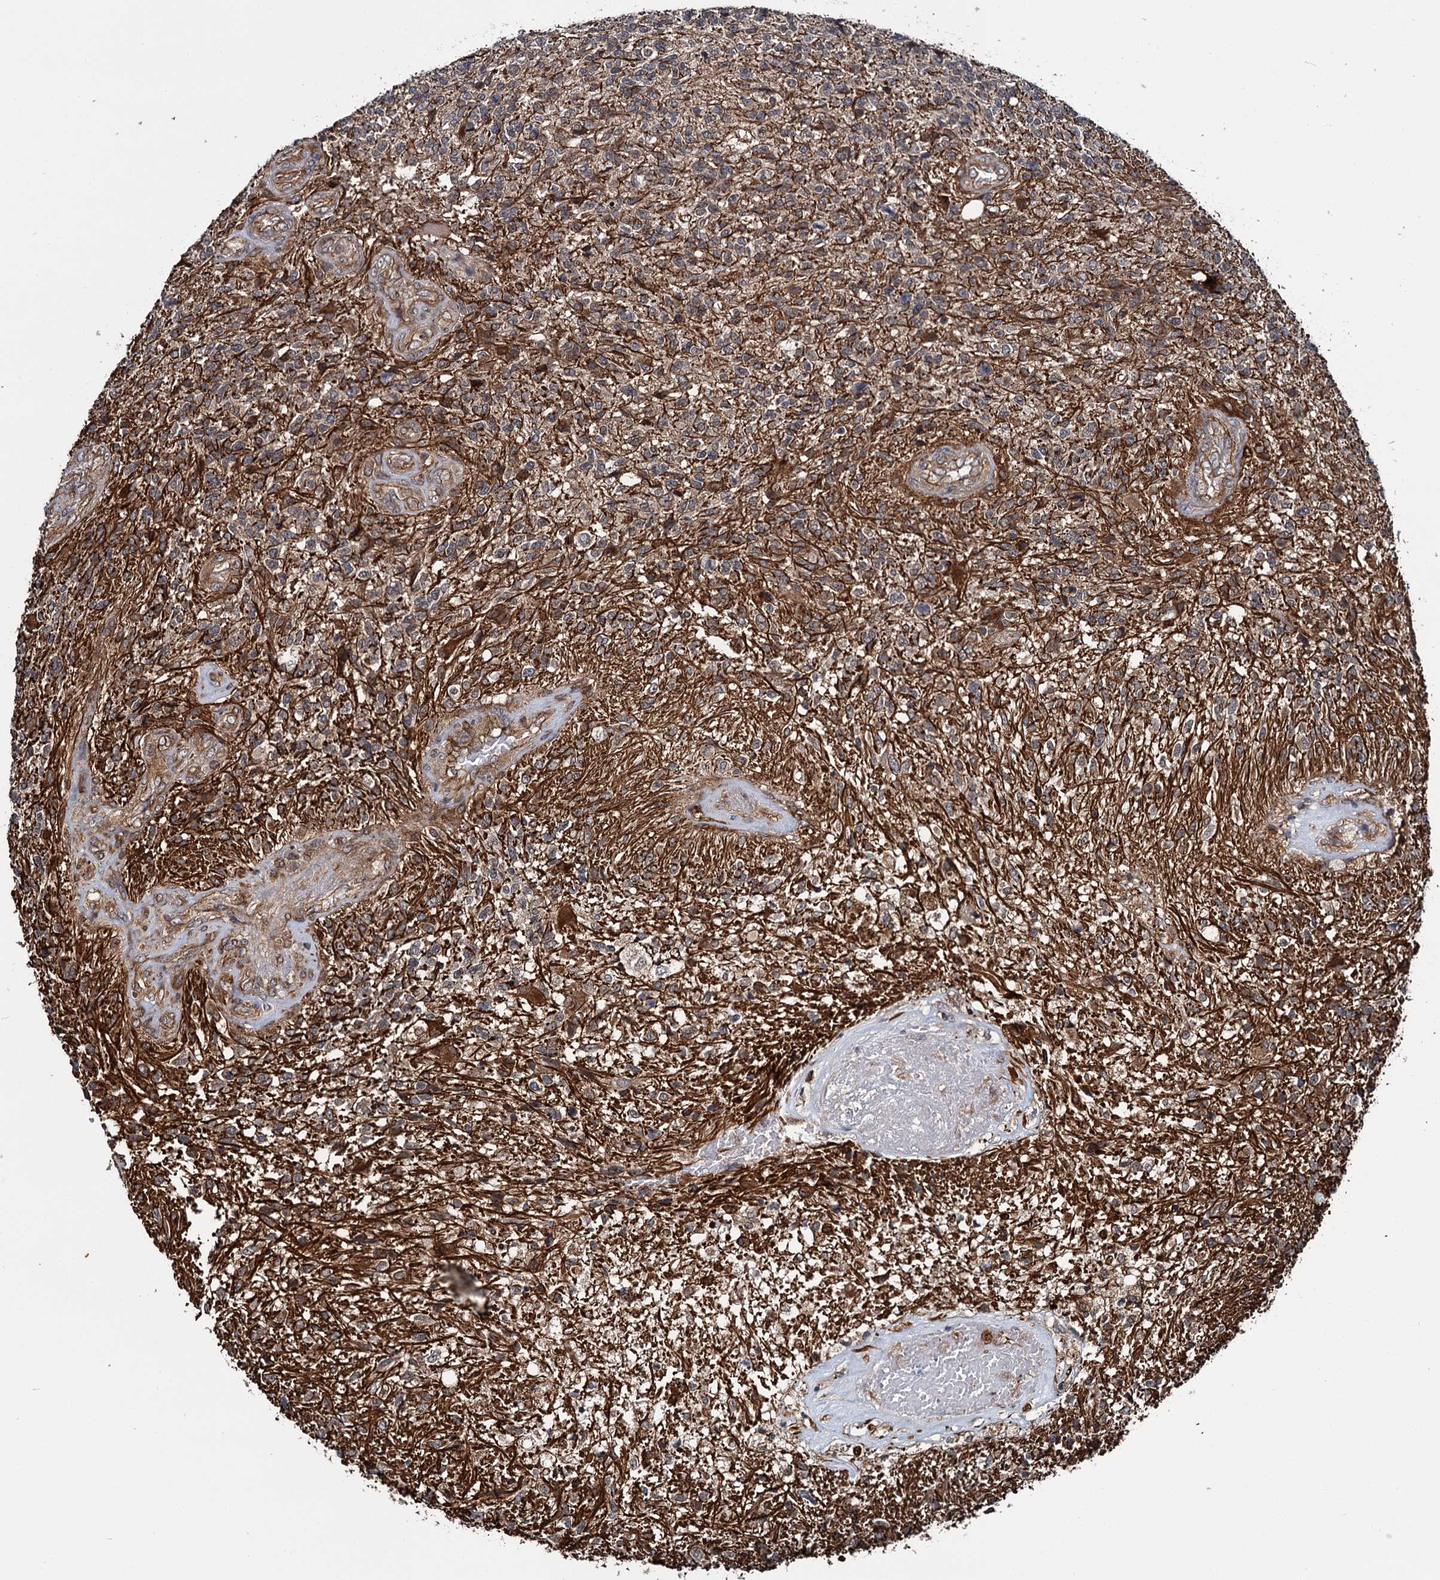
{"staining": {"intensity": "weak", "quantity": "25%-75%", "location": "cytoplasmic/membranous"}, "tissue": "glioma", "cell_type": "Tumor cells", "image_type": "cancer", "snomed": [{"axis": "morphology", "description": "Glioma, malignant, High grade"}, {"axis": "topography", "description": "Brain"}], "caption": "DAB (3,3'-diaminobenzidine) immunohistochemical staining of glioma reveals weak cytoplasmic/membranous protein expression in about 25%-75% of tumor cells.", "gene": "ZFYVE19", "patient": {"sex": "male", "age": 56}}